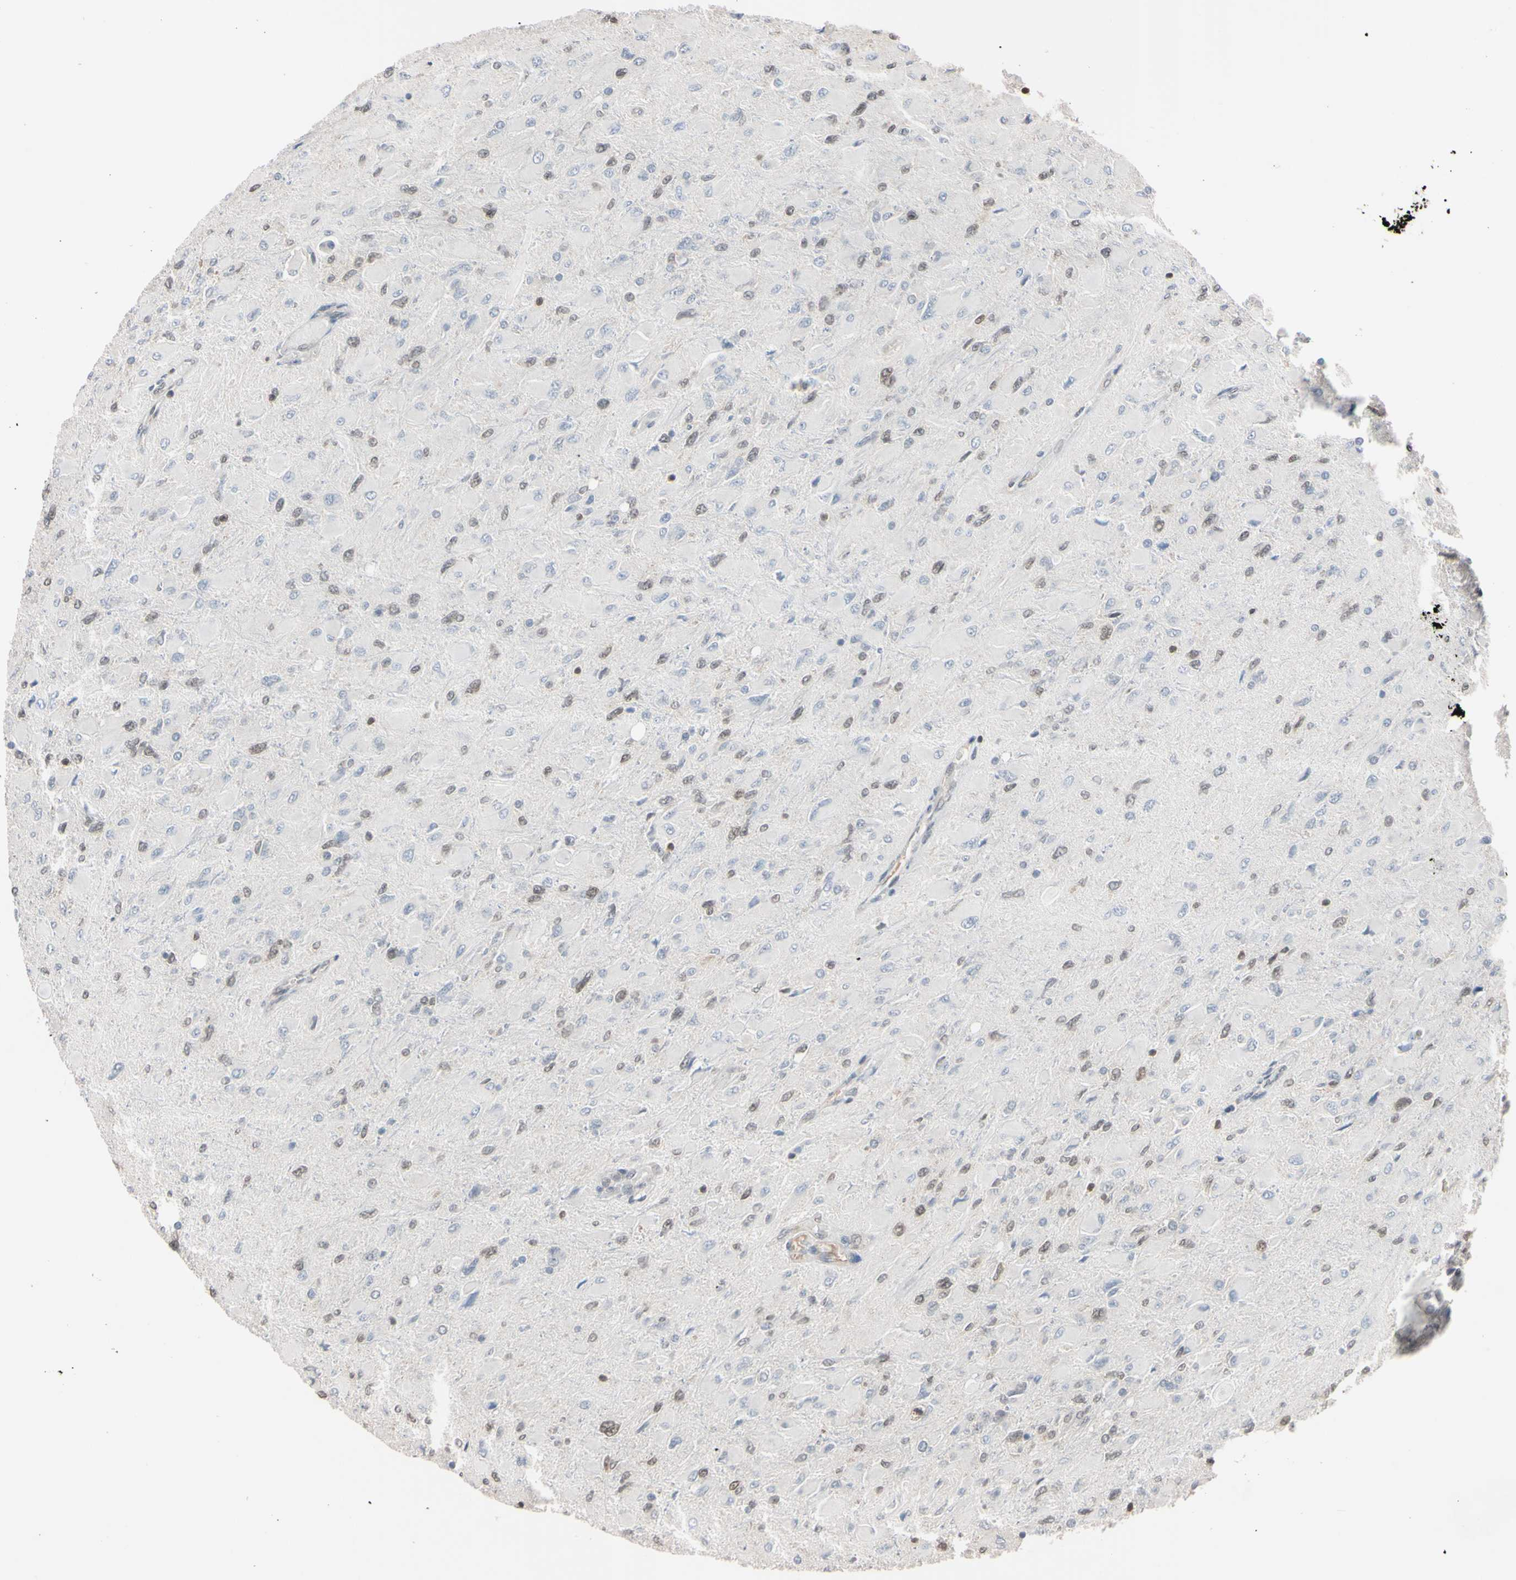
{"staining": {"intensity": "weak", "quantity": "<25%", "location": "nuclear"}, "tissue": "glioma", "cell_type": "Tumor cells", "image_type": "cancer", "snomed": [{"axis": "morphology", "description": "Glioma, malignant, High grade"}, {"axis": "topography", "description": "Cerebral cortex"}], "caption": "The histopathology image demonstrates no staining of tumor cells in malignant glioma (high-grade).", "gene": "UBE2I", "patient": {"sex": "female", "age": 36}}